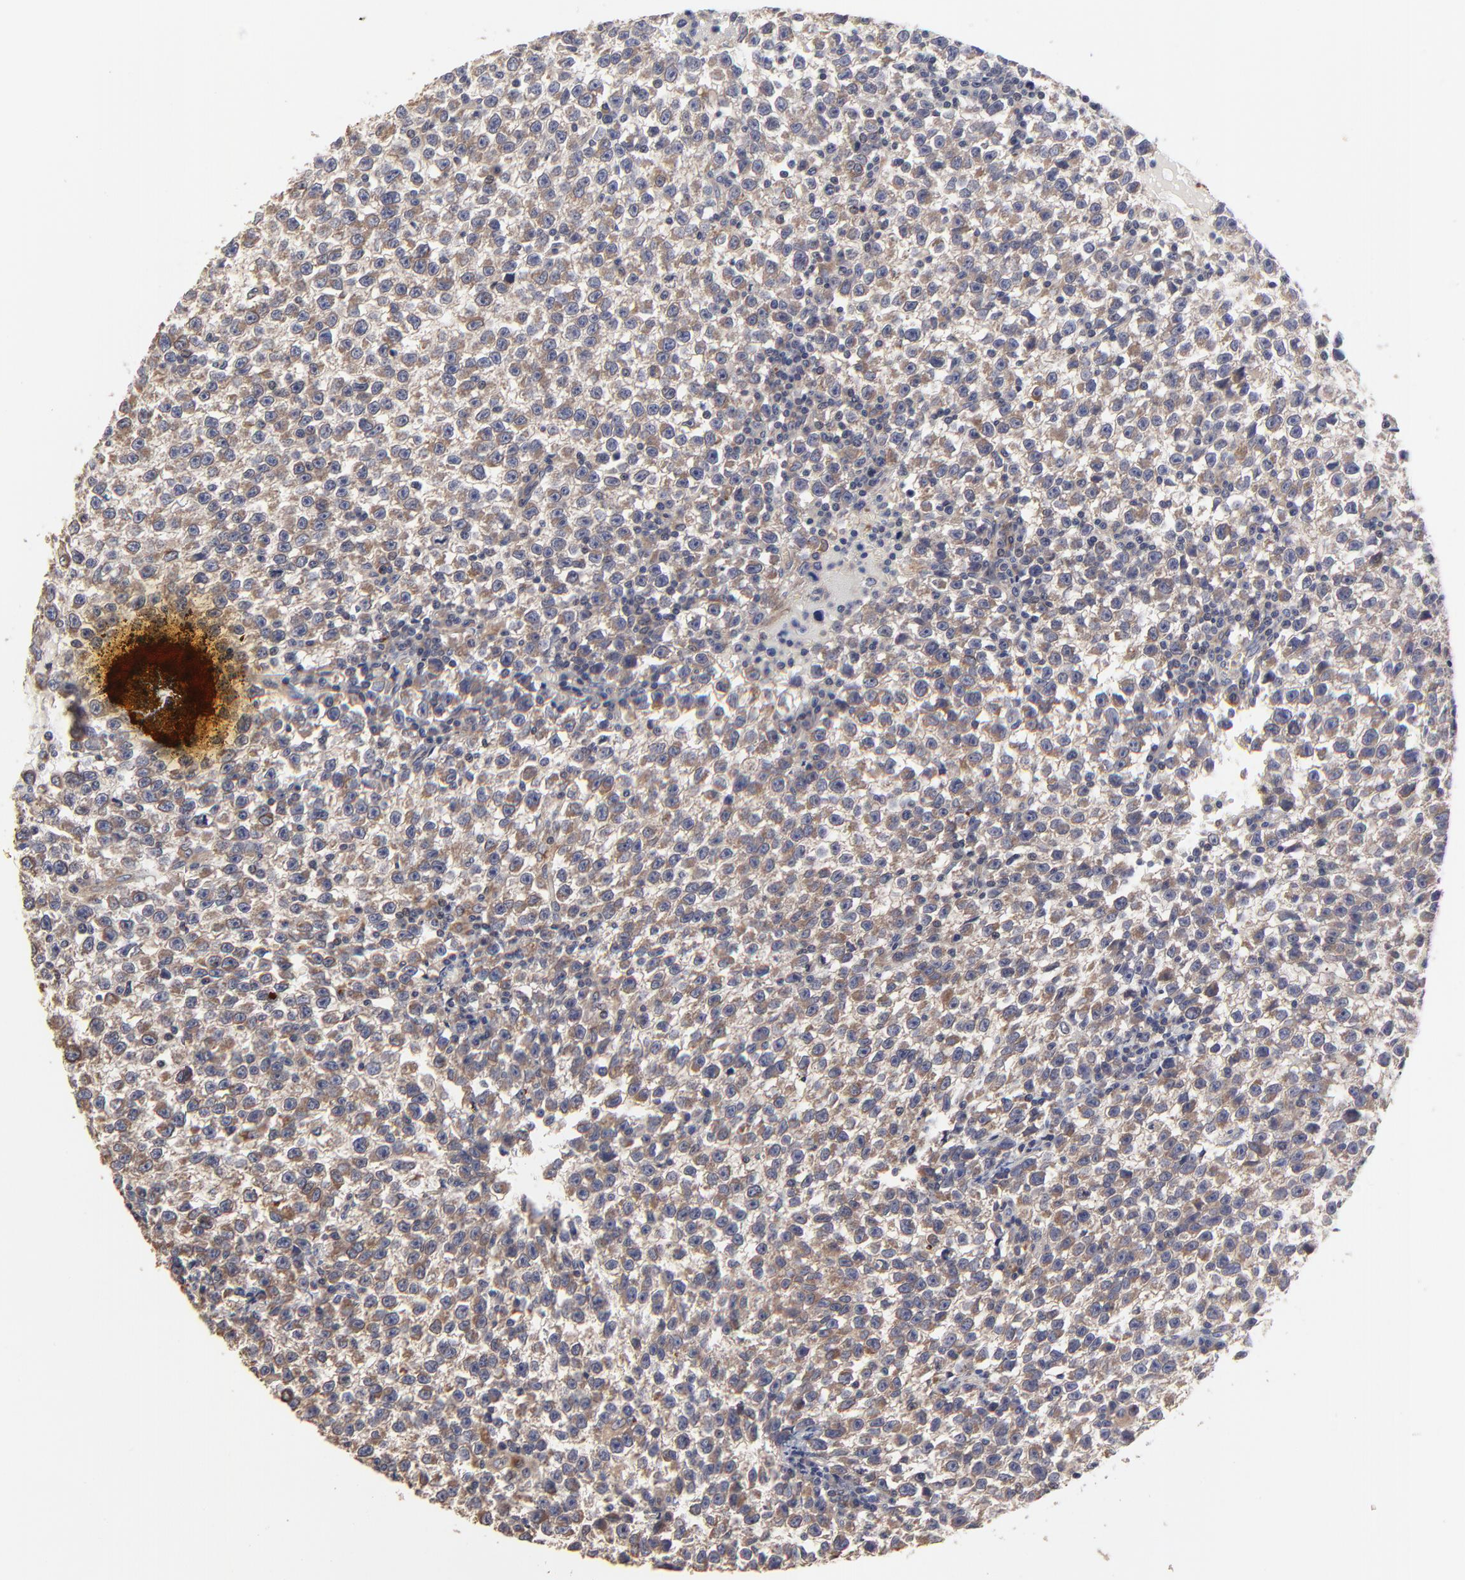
{"staining": {"intensity": "moderate", "quantity": ">75%", "location": "cytoplasmic/membranous"}, "tissue": "testis cancer", "cell_type": "Tumor cells", "image_type": "cancer", "snomed": [{"axis": "morphology", "description": "Seminoma, NOS"}, {"axis": "topography", "description": "Testis"}], "caption": "Human seminoma (testis) stained with a brown dye displays moderate cytoplasmic/membranous positive positivity in approximately >75% of tumor cells.", "gene": "ELP2", "patient": {"sex": "male", "age": 35}}